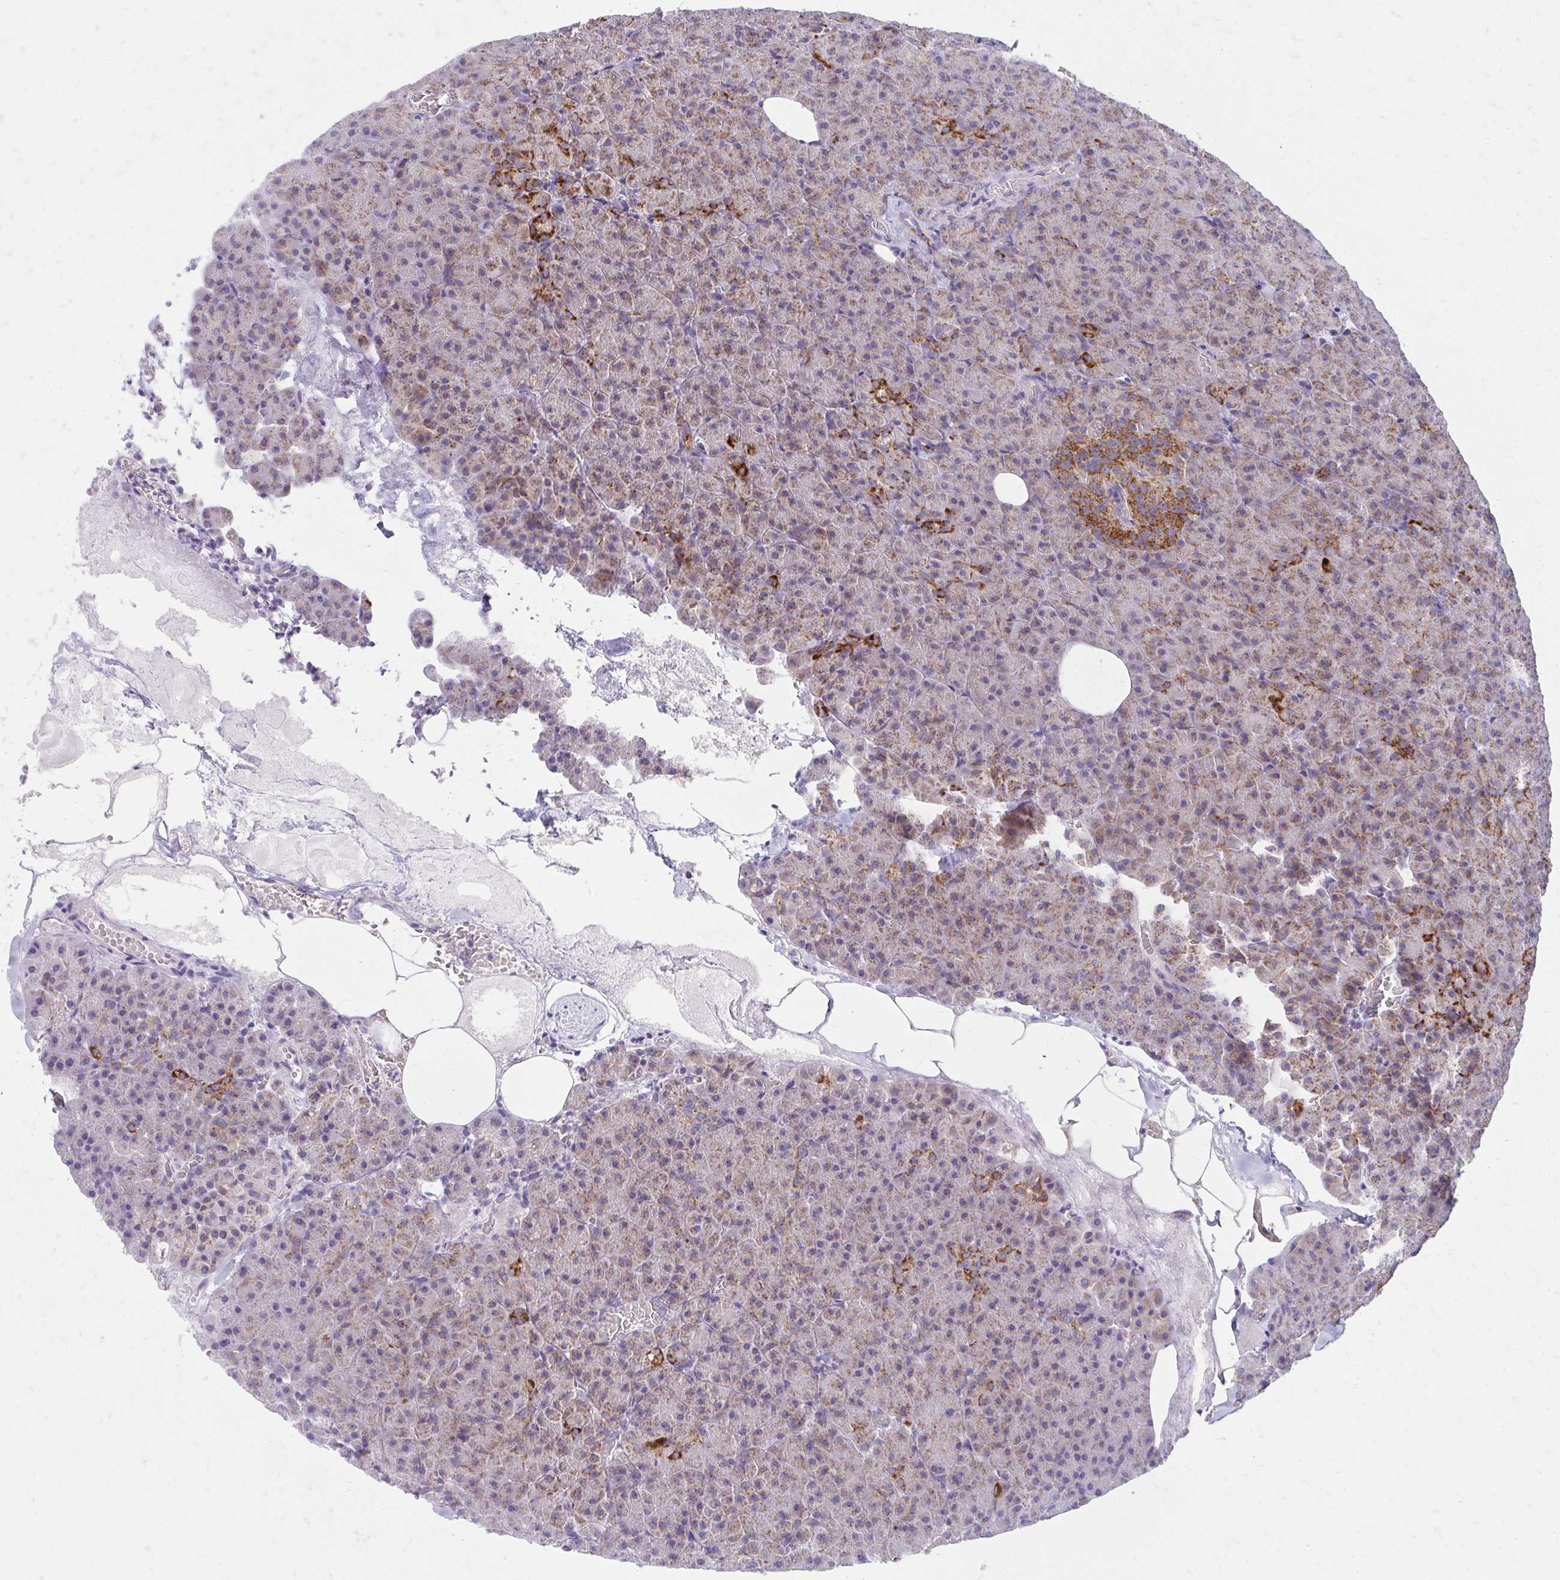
{"staining": {"intensity": "moderate", "quantity": "25%-75%", "location": "cytoplasmic/membranous"}, "tissue": "pancreas", "cell_type": "Exocrine glandular cells", "image_type": "normal", "snomed": [{"axis": "morphology", "description": "Normal tissue, NOS"}, {"axis": "topography", "description": "Pancreas"}], "caption": "Immunohistochemistry (IHC) image of normal human pancreas stained for a protein (brown), which exhibits medium levels of moderate cytoplasmic/membranous staining in approximately 25%-75% of exocrine glandular cells.", "gene": "MRPL19", "patient": {"sex": "female", "age": 74}}